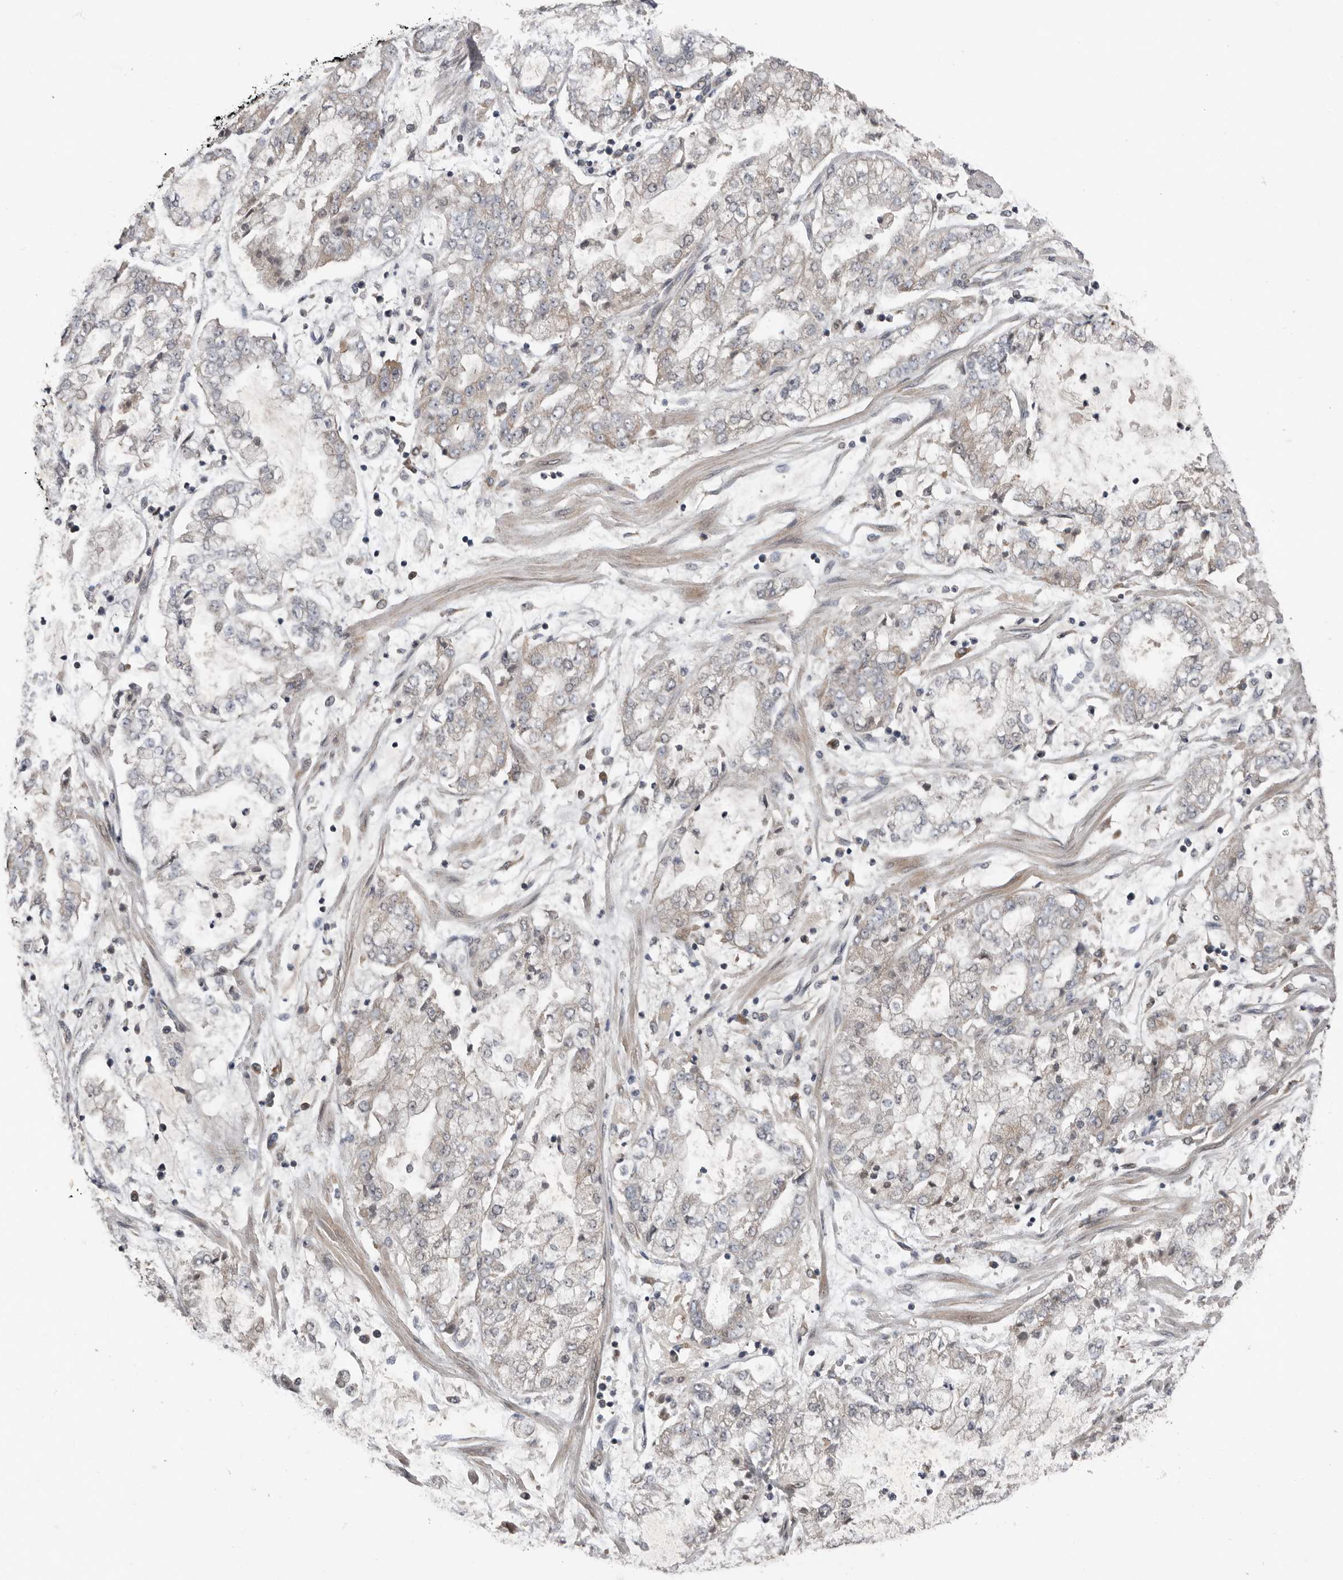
{"staining": {"intensity": "weak", "quantity": "<25%", "location": "cytoplasmic/membranous"}, "tissue": "stomach cancer", "cell_type": "Tumor cells", "image_type": "cancer", "snomed": [{"axis": "morphology", "description": "Adenocarcinoma, NOS"}, {"axis": "topography", "description": "Stomach"}], "caption": "Immunohistochemistry (IHC) photomicrograph of neoplastic tissue: human stomach cancer stained with DAB (3,3'-diaminobenzidine) exhibits no significant protein staining in tumor cells. (DAB IHC with hematoxylin counter stain).", "gene": "CHML", "patient": {"sex": "male", "age": 76}}